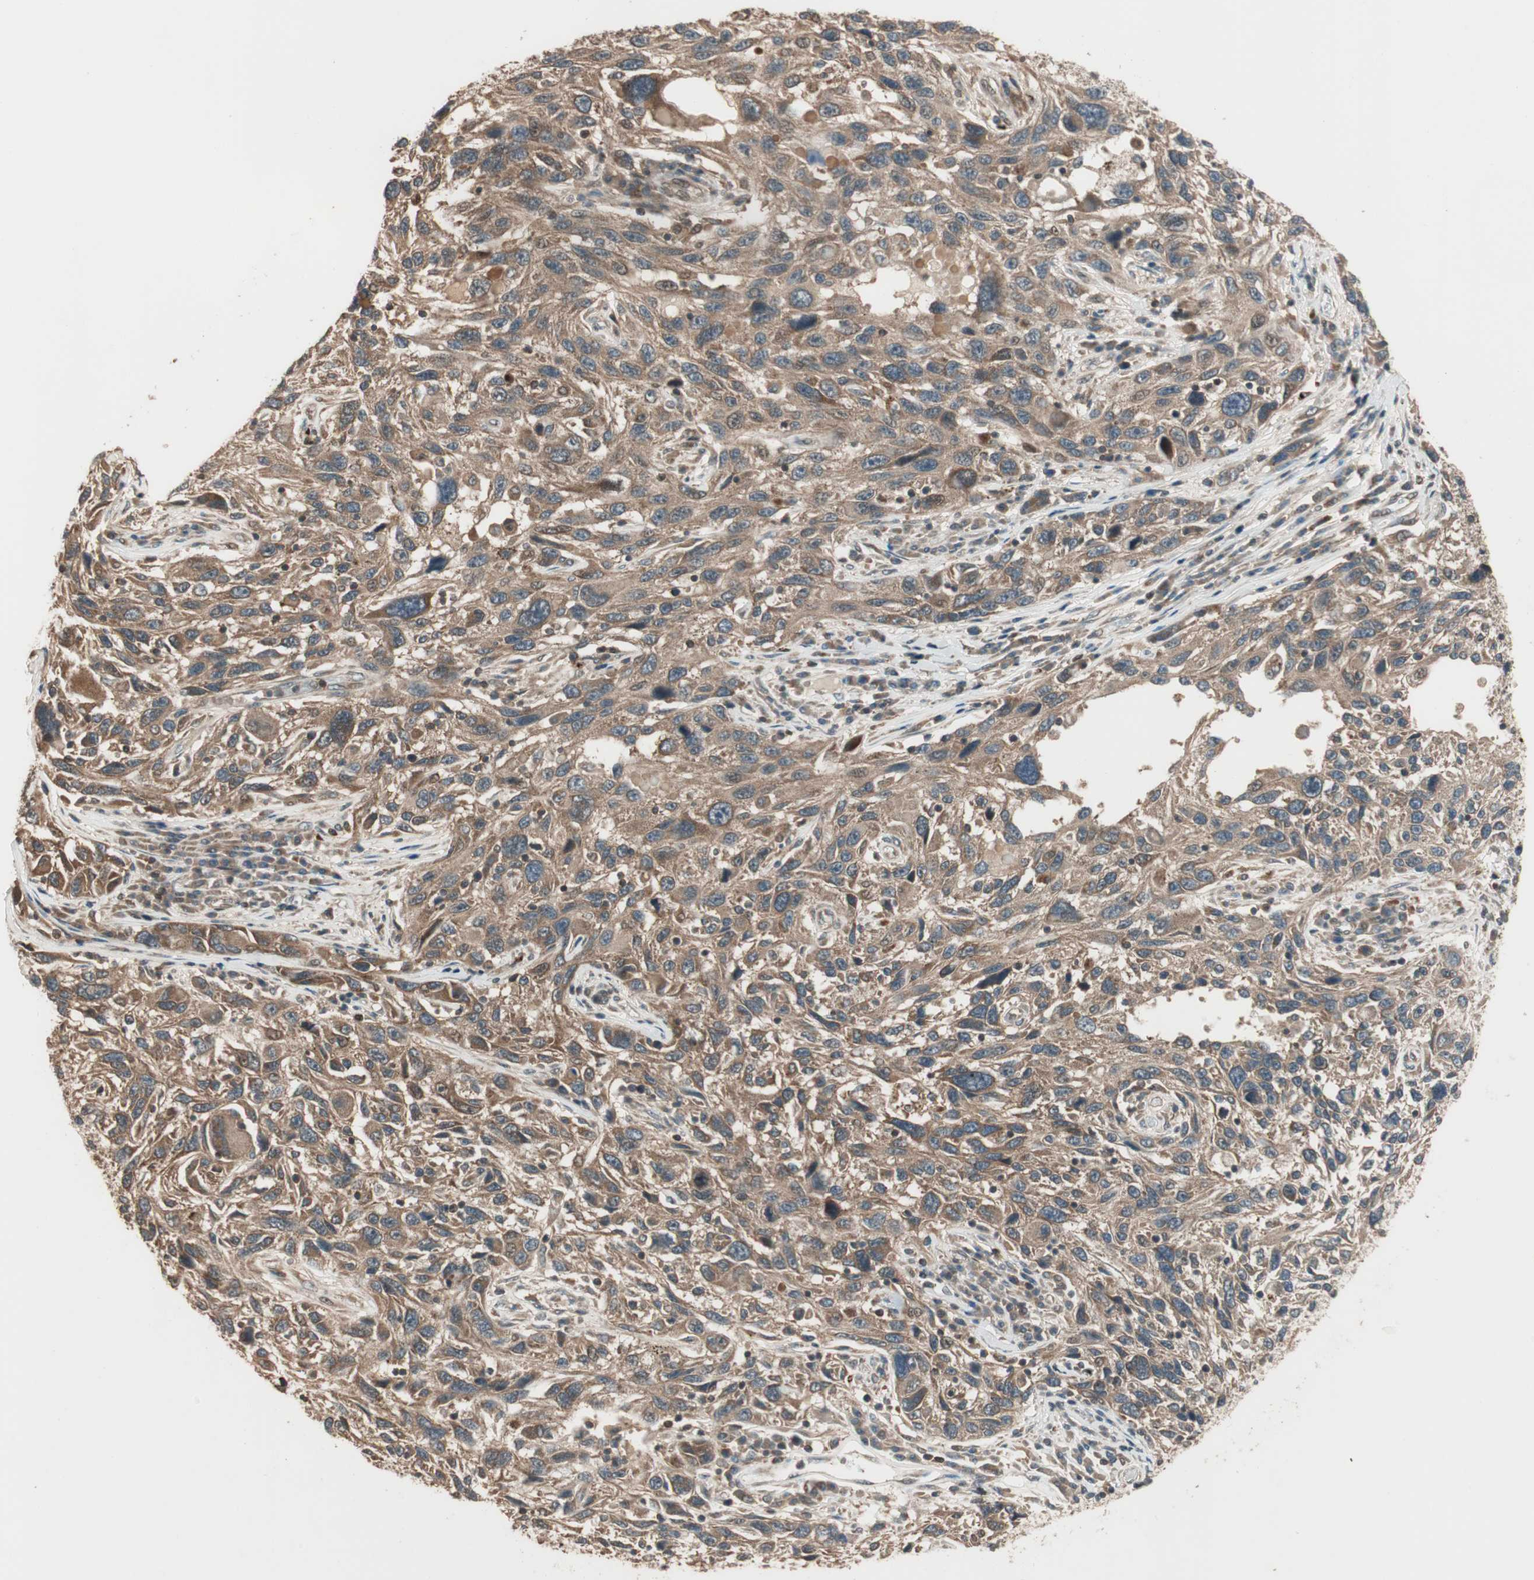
{"staining": {"intensity": "moderate", "quantity": ">75%", "location": "cytoplasmic/membranous"}, "tissue": "melanoma", "cell_type": "Tumor cells", "image_type": "cancer", "snomed": [{"axis": "morphology", "description": "Malignant melanoma, NOS"}, {"axis": "topography", "description": "Skin"}], "caption": "Immunohistochemistry (IHC) (DAB (3,3'-diaminobenzidine)) staining of human melanoma reveals moderate cytoplasmic/membranous protein expression in approximately >75% of tumor cells.", "gene": "CNOT4", "patient": {"sex": "male", "age": 53}}